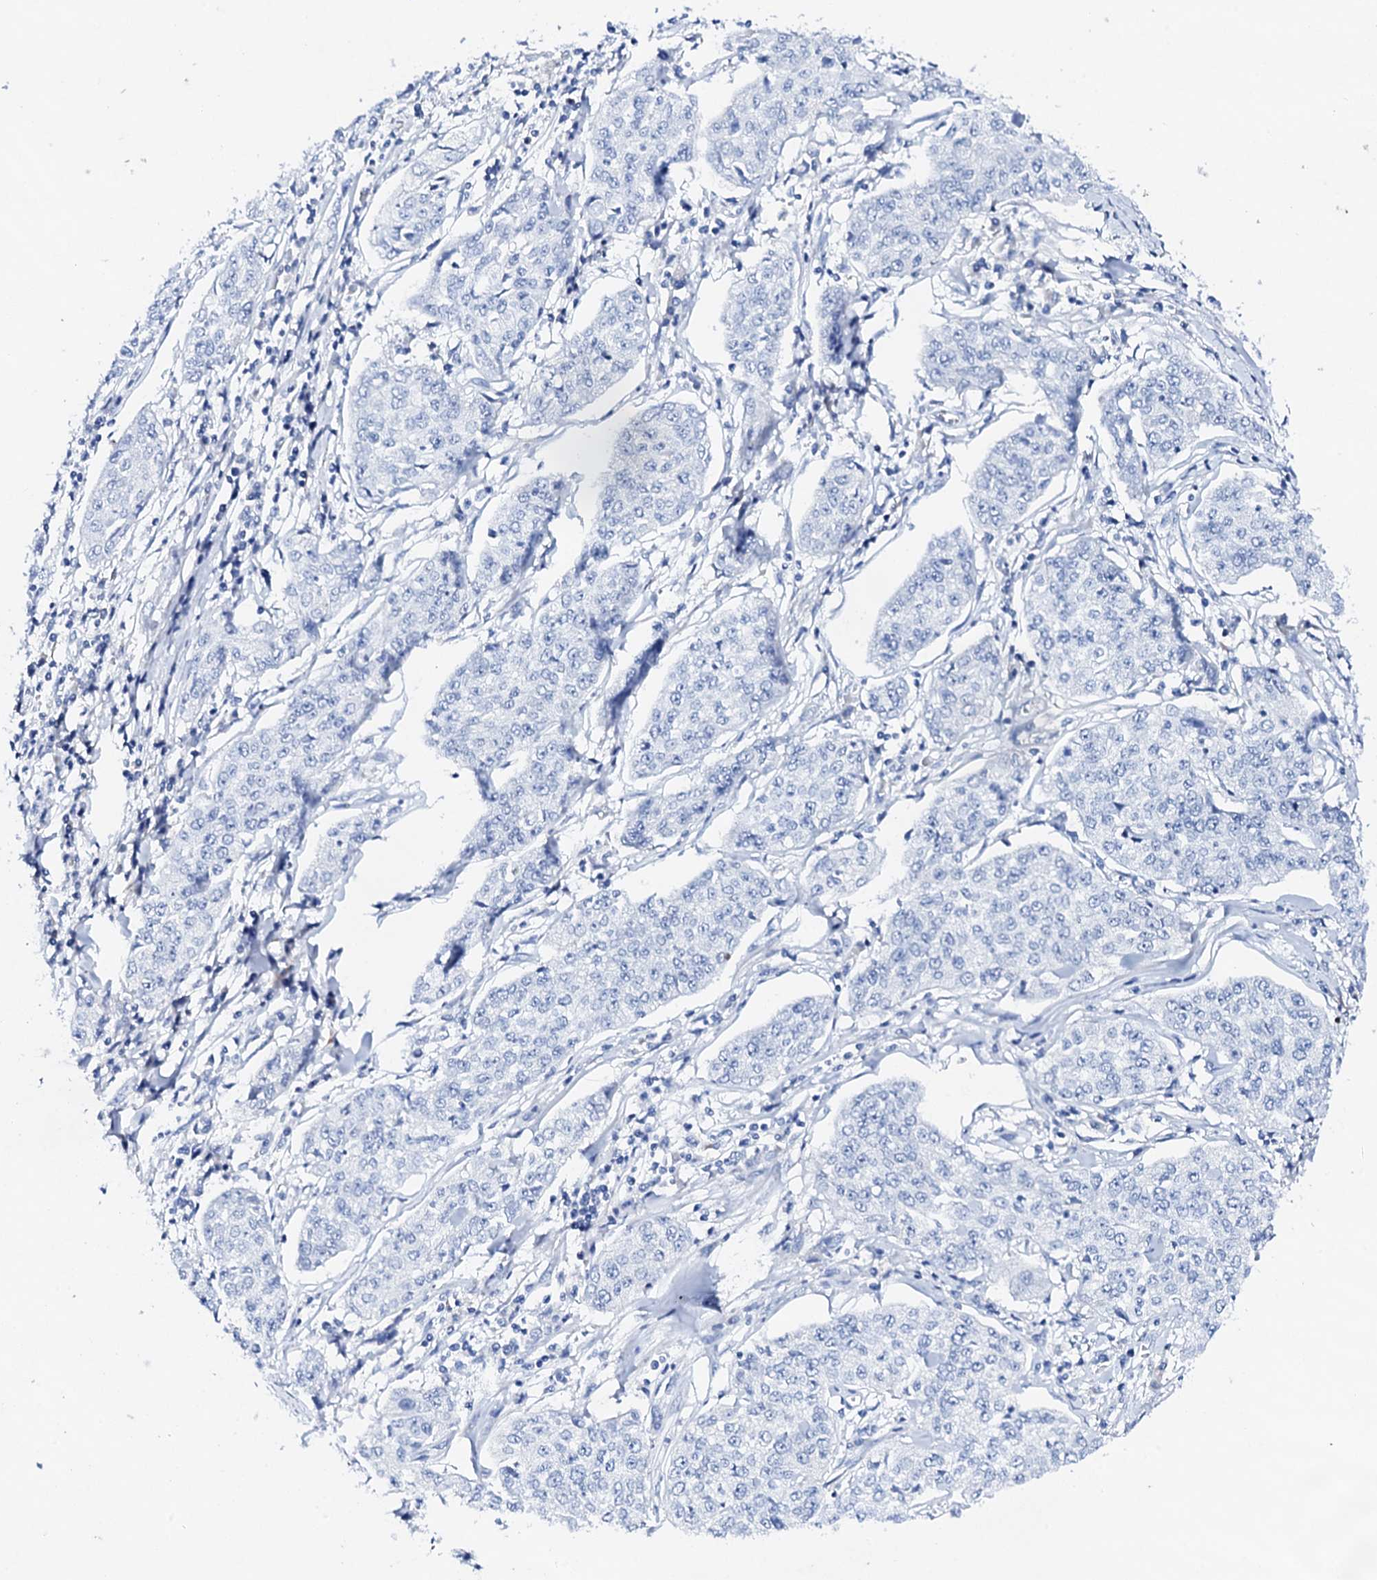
{"staining": {"intensity": "negative", "quantity": "none", "location": "none"}, "tissue": "cervical cancer", "cell_type": "Tumor cells", "image_type": "cancer", "snomed": [{"axis": "morphology", "description": "Squamous cell carcinoma, NOS"}, {"axis": "topography", "description": "Cervix"}], "caption": "High magnification brightfield microscopy of cervical cancer (squamous cell carcinoma) stained with DAB (brown) and counterstained with hematoxylin (blue): tumor cells show no significant staining.", "gene": "FBXL16", "patient": {"sex": "female", "age": 35}}